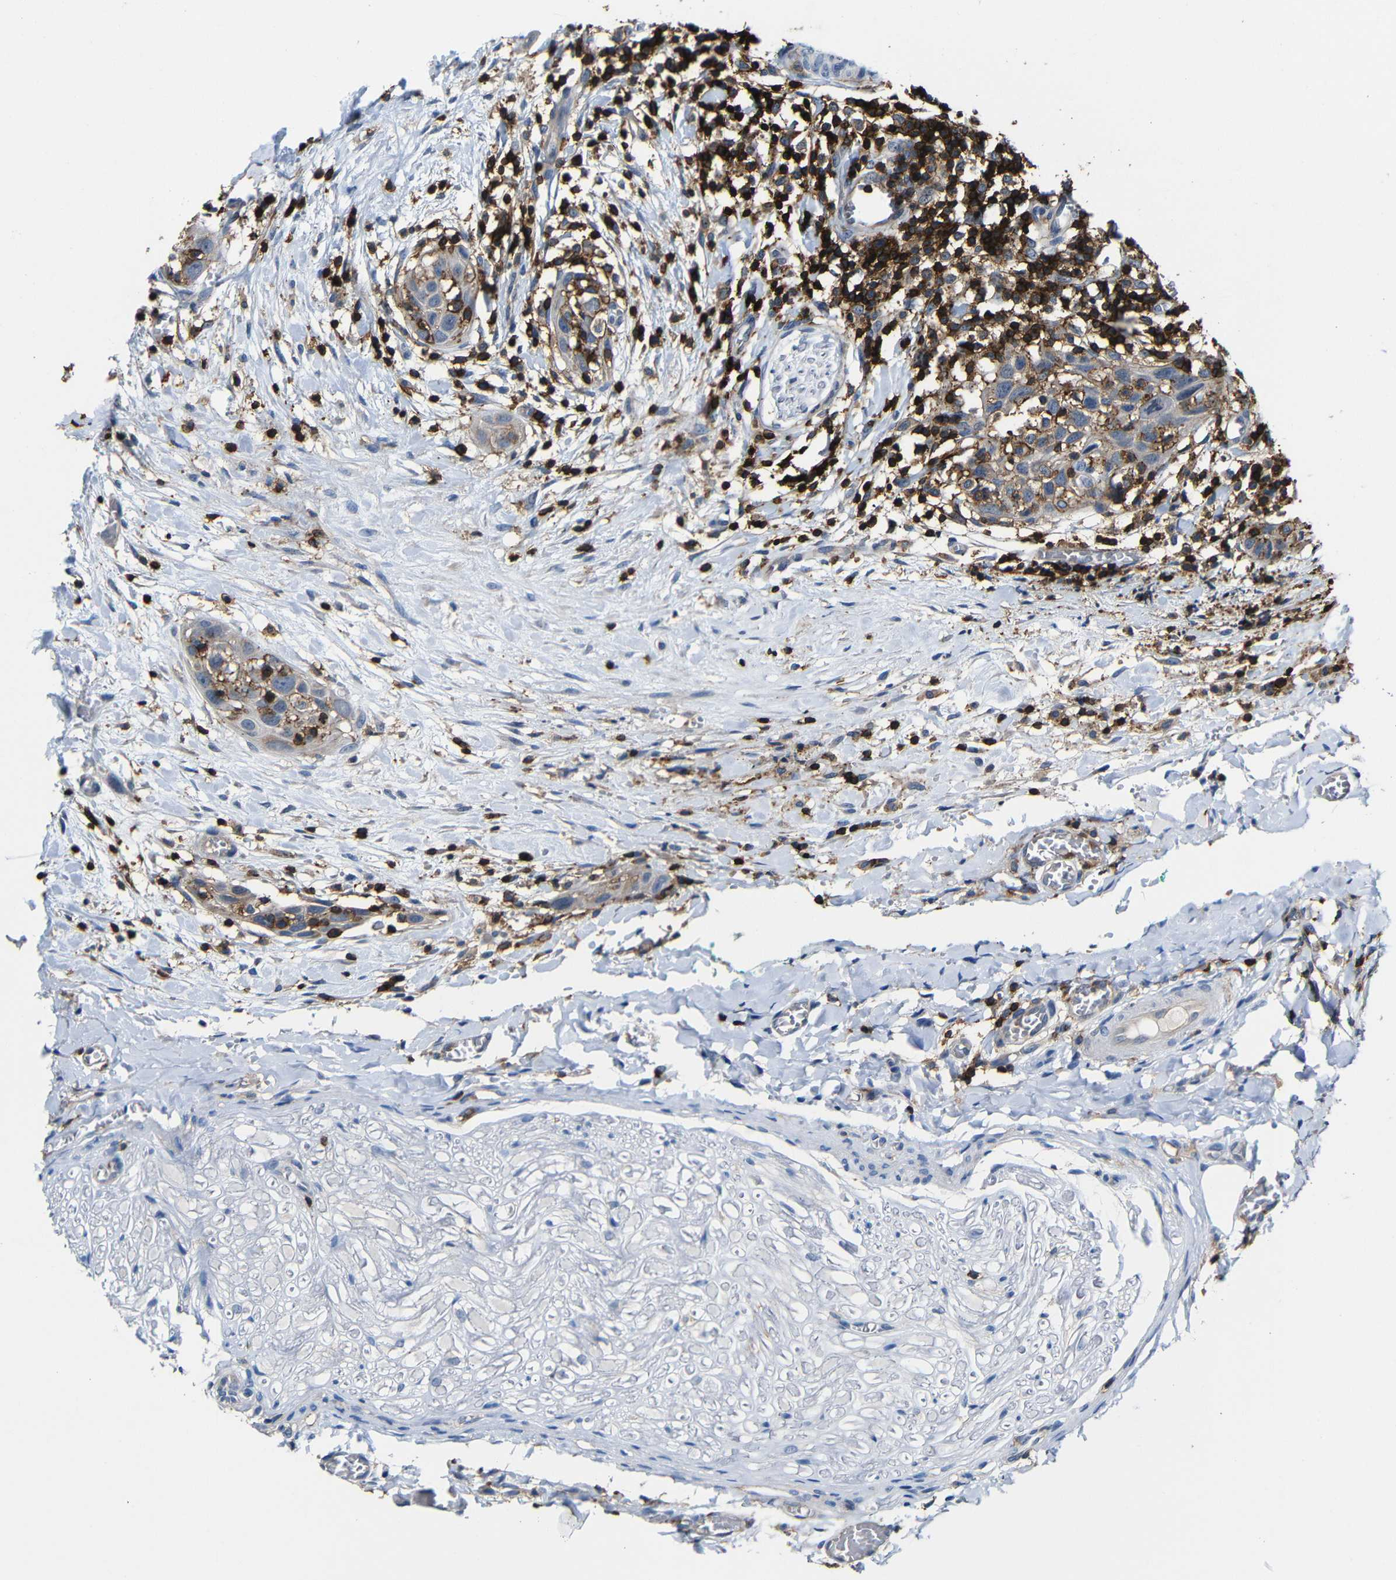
{"staining": {"intensity": "weak", "quantity": ">75%", "location": "cytoplasmic/membranous"}, "tissue": "head and neck cancer", "cell_type": "Tumor cells", "image_type": "cancer", "snomed": [{"axis": "morphology", "description": "Normal tissue, NOS"}, {"axis": "morphology", "description": "Squamous cell carcinoma, NOS"}, {"axis": "topography", "description": "Oral tissue"}, {"axis": "topography", "description": "Head-Neck"}], "caption": "The histopathology image demonstrates staining of head and neck squamous cell carcinoma, revealing weak cytoplasmic/membranous protein expression (brown color) within tumor cells.", "gene": "P2RY12", "patient": {"sex": "female", "age": 50}}